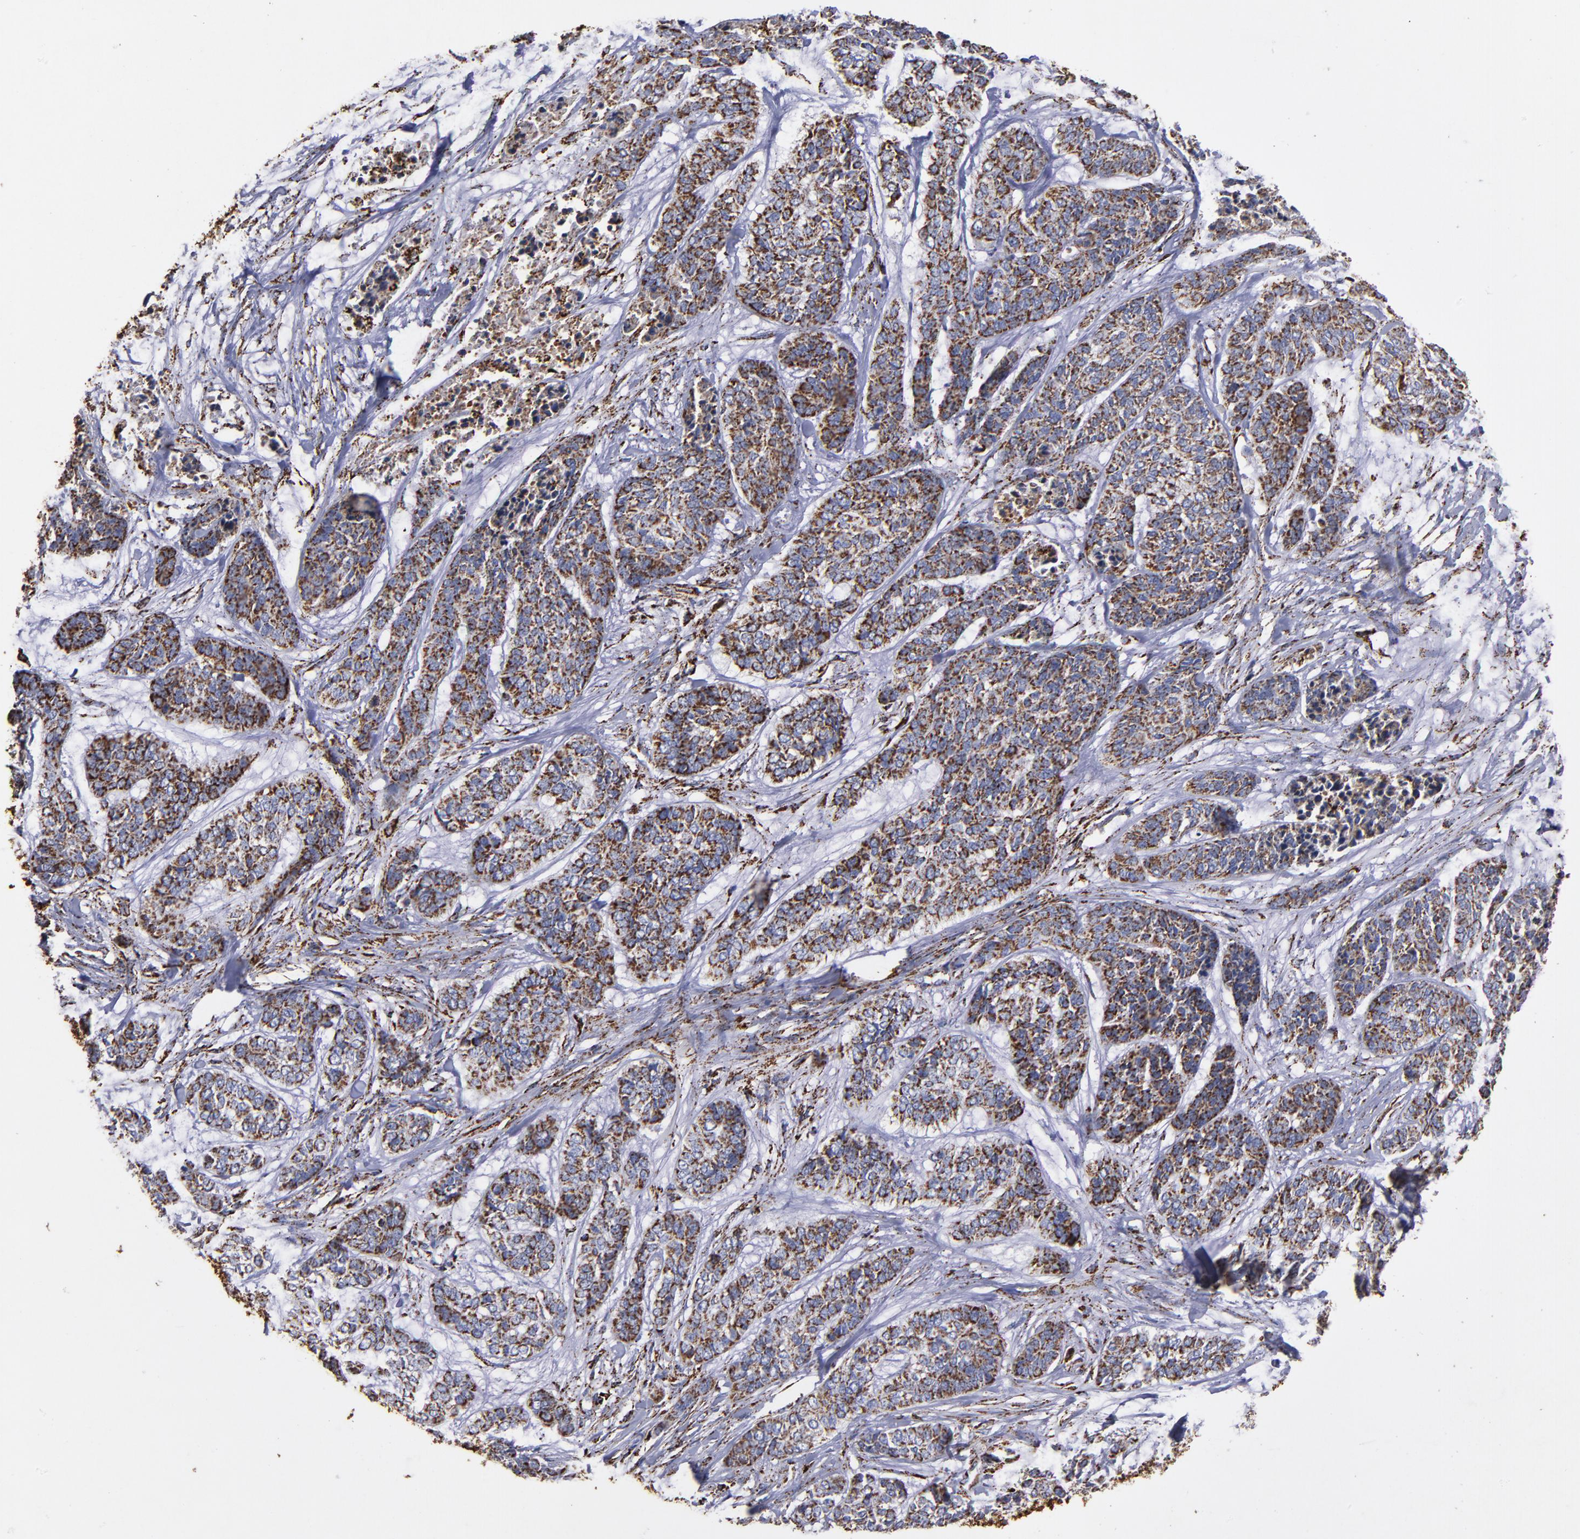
{"staining": {"intensity": "strong", "quantity": ">75%", "location": "cytoplasmic/membranous"}, "tissue": "skin cancer", "cell_type": "Tumor cells", "image_type": "cancer", "snomed": [{"axis": "morphology", "description": "Basal cell carcinoma"}, {"axis": "topography", "description": "Skin"}], "caption": "Brown immunohistochemical staining in skin cancer (basal cell carcinoma) displays strong cytoplasmic/membranous staining in about >75% of tumor cells.", "gene": "SOD2", "patient": {"sex": "female", "age": 64}}